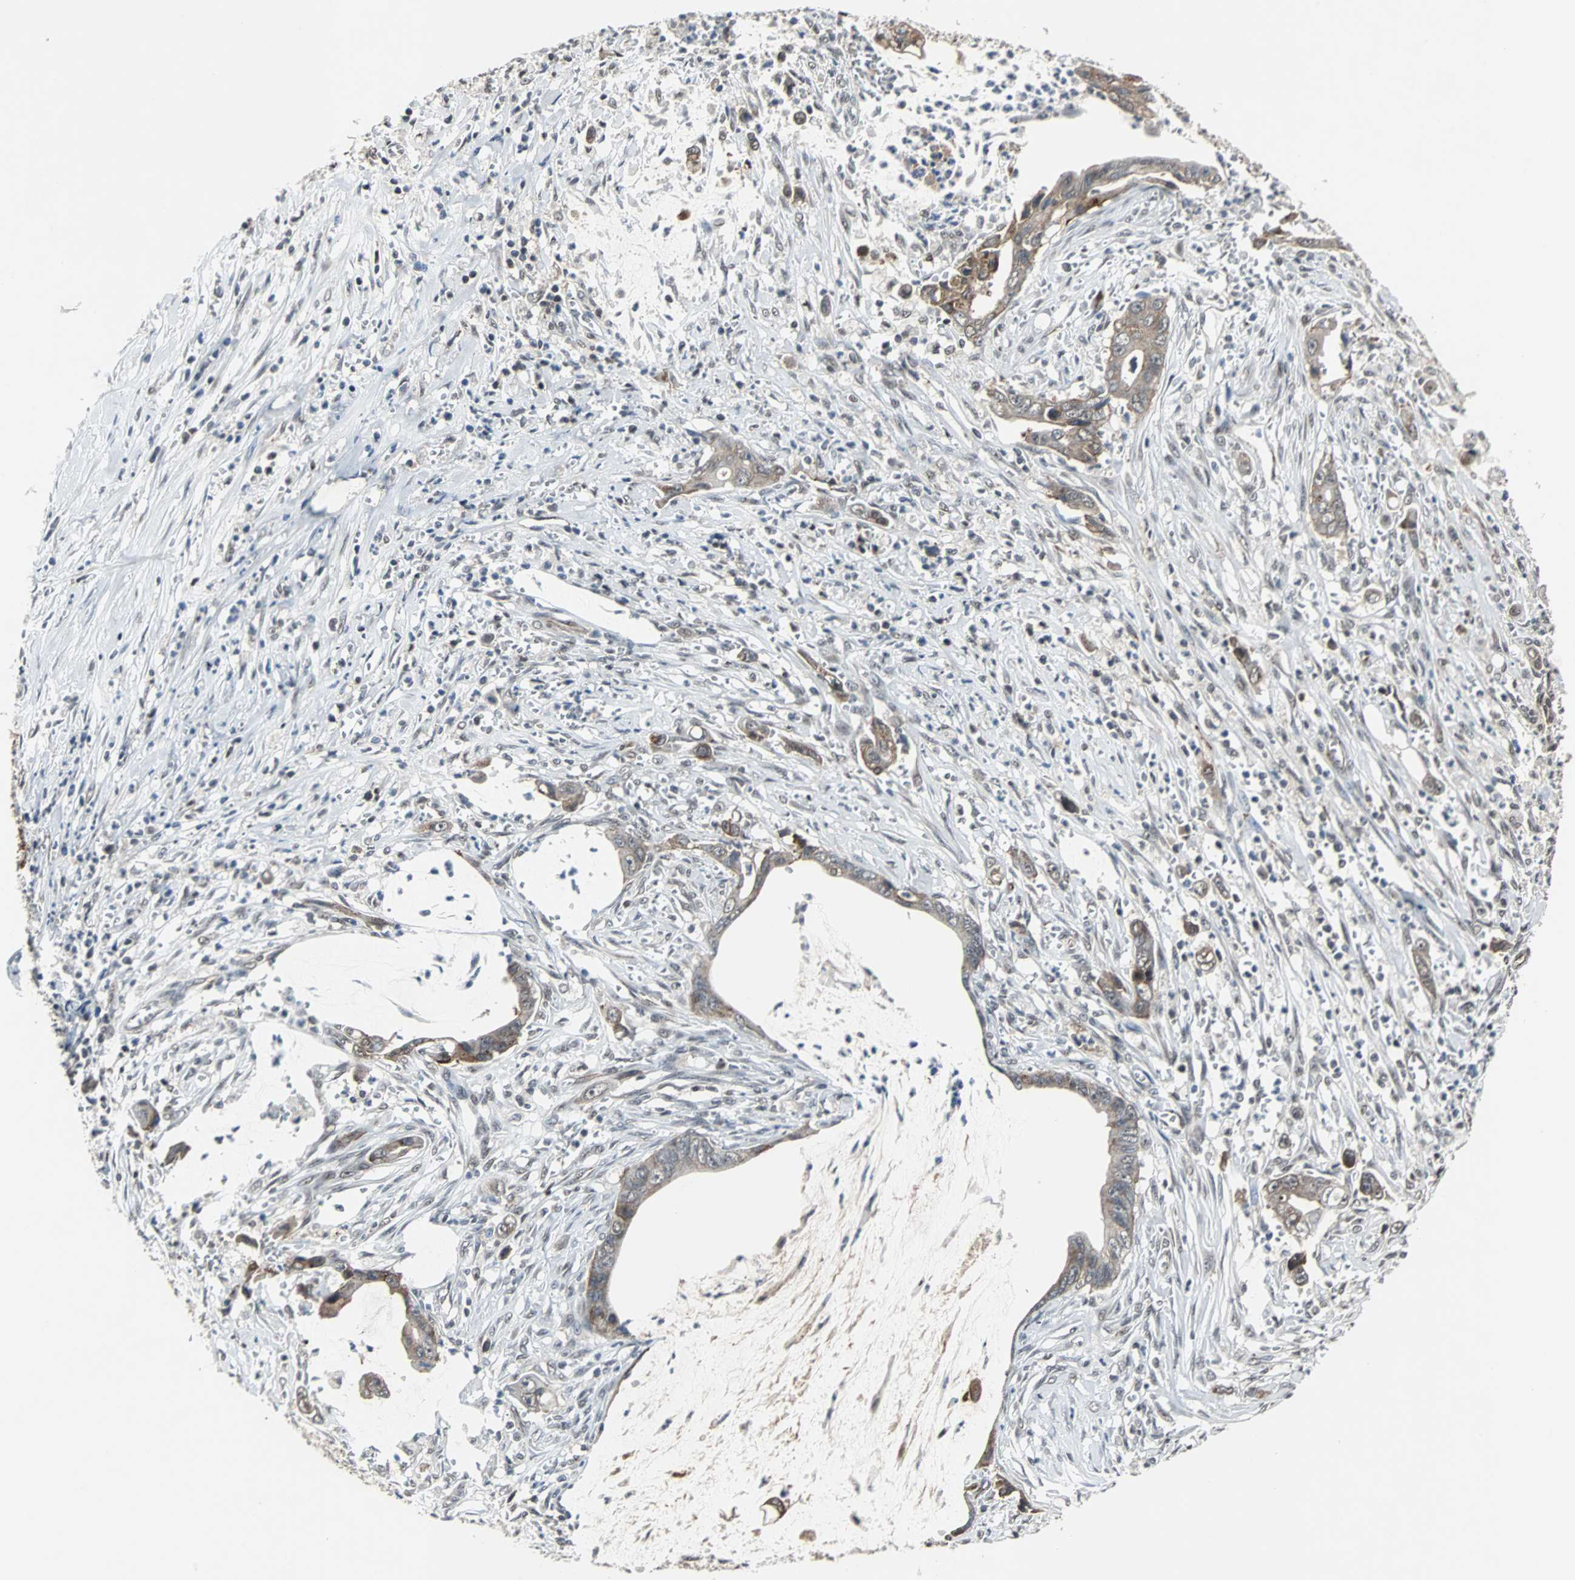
{"staining": {"intensity": "weak", "quantity": ">75%", "location": "cytoplasmic/membranous"}, "tissue": "pancreatic cancer", "cell_type": "Tumor cells", "image_type": "cancer", "snomed": [{"axis": "morphology", "description": "Adenocarcinoma, NOS"}, {"axis": "topography", "description": "Pancreas"}], "caption": "Protein analysis of pancreatic cancer (adenocarcinoma) tissue displays weak cytoplasmic/membranous expression in approximately >75% of tumor cells.", "gene": "LSR", "patient": {"sex": "male", "age": 59}}